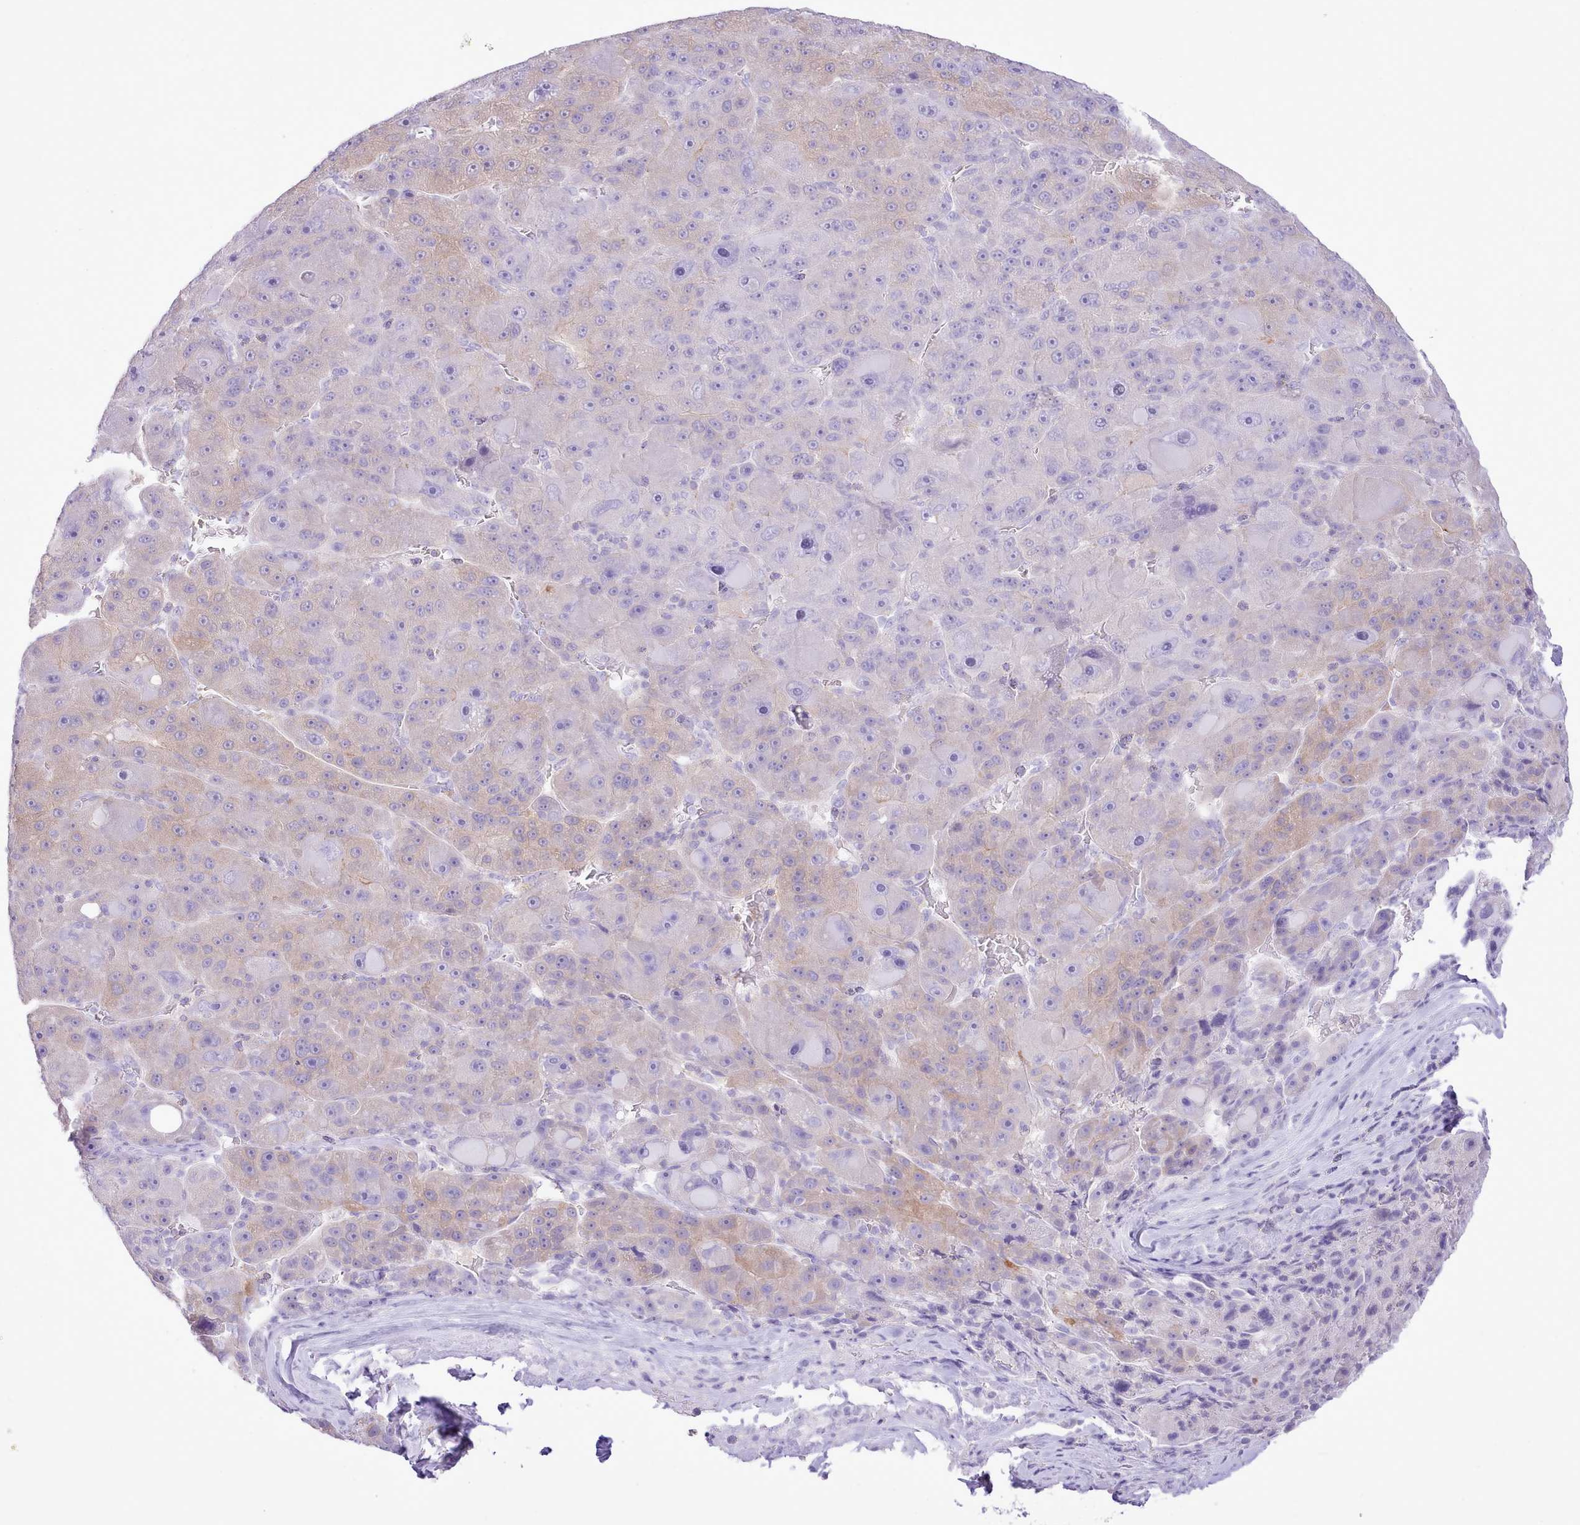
{"staining": {"intensity": "weak", "quantity": "<25%", "location": "cytoplasmic/membranous"}, "tissue": "liver cancer", "cell_type": "Tumor cells", "image_type": "cancer", "snomed": [{"axis": "morphology", "description": "Carcinoma, Hepatocellular, NOS"}, {"axis": "topography", "description": "Liver"}], "caption": "Liver hepatocellular carcinoma was stained to show a protein in brown. There is no significant expression in tumor cells.", "gene": "MDFI", "patient": {"sex": "male", "age": 76}}